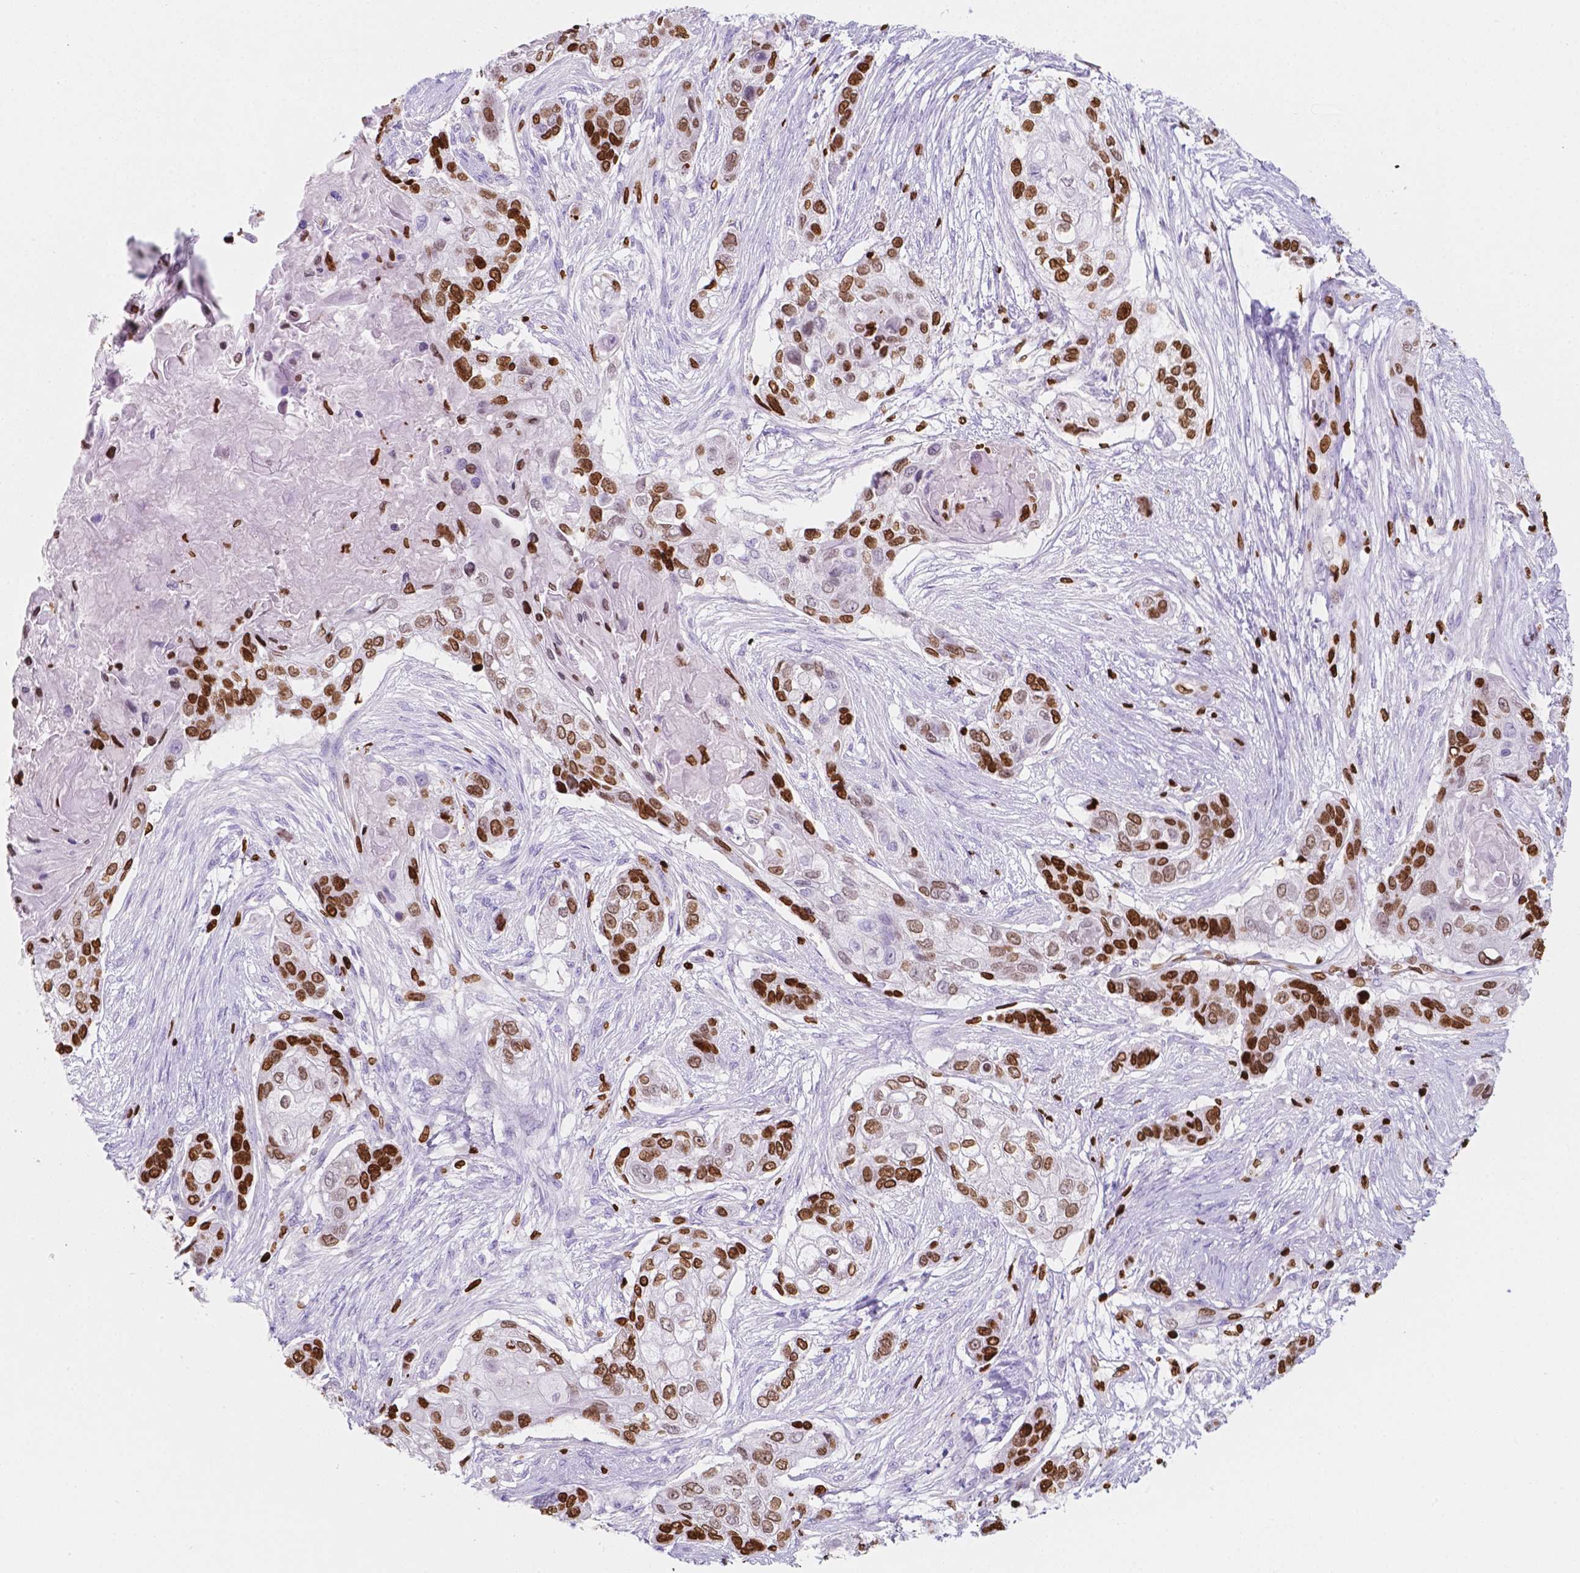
{"staining": {"intensity": "strong", "quantity": ">75%", "location": "nuclear"}, "tissue": "lung cancer", "cell_type": "Tumor cells", "image_type": "cancer", "snomed": [{"axis": "morphology", "description": "Squamous cell carcinoma, NOS"}, {"axis": "topography", "description": "Lung"}], "caption": "Lung squamous cell carcinoma stained with a protein marker reveals strong staining in tumor cells.", "gene": "CBY3", "patient": {"sex": "male", "age": 69}}